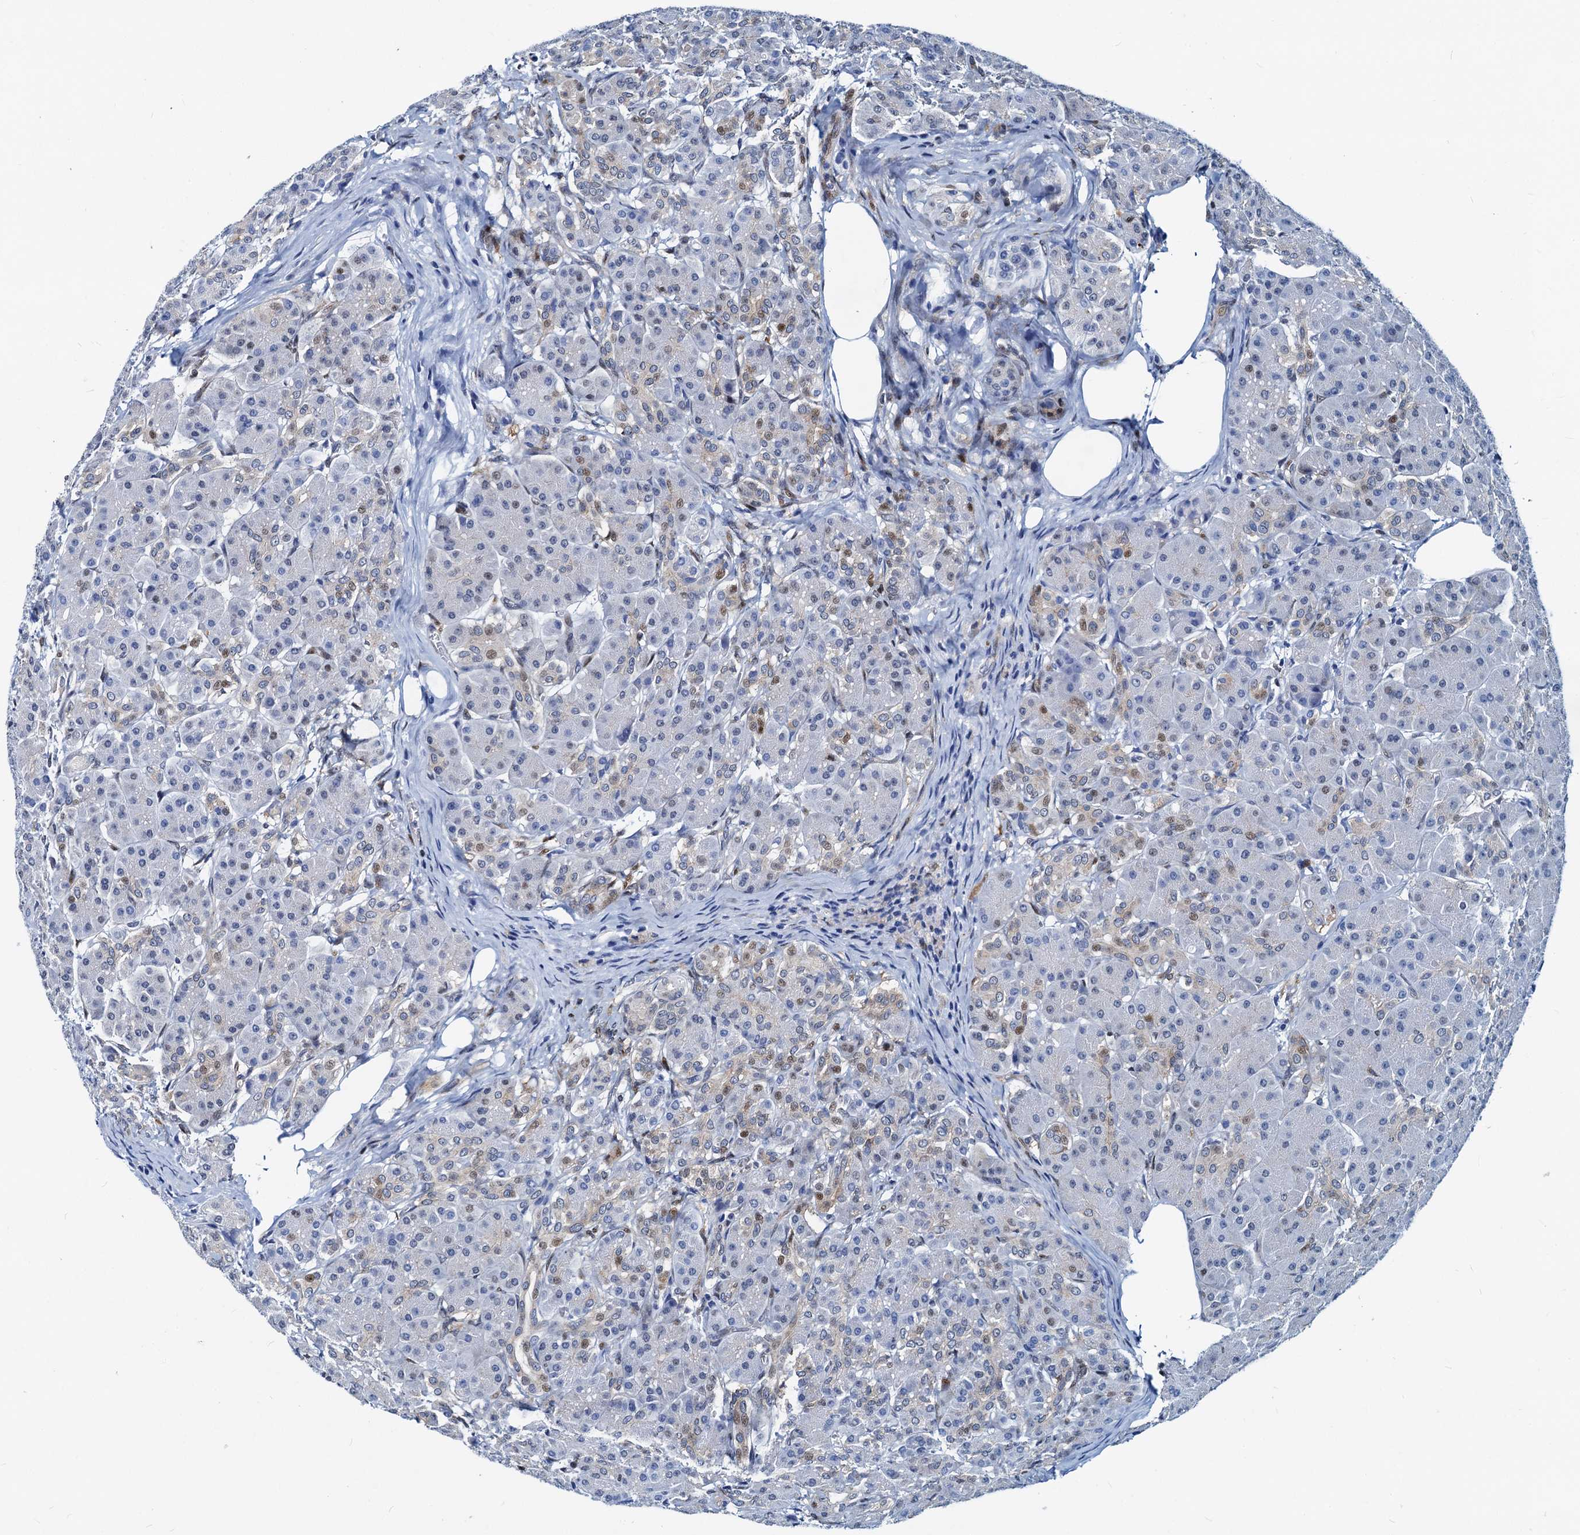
{"staining": {"intensity": "moderate", "quantity": "<25%", "location": "nuclear"}, "tissue": "pancreas", "cell_type": "Exocrine glandular cells", "image_type": "normal", "snomed": [{"axis": "morphology", "description": "Normal tissue, NOS"}, {"axis": "topography", "description": "Pancreas"}], "caption": "Immunohistochemistry (IHC) (DAB (3,3'-diaminobenzidine)) staining of normal pancreas demonstrates moderate nuclear protein positivity in approximately <25% of exocrine glandular cells.", "gene": "PTGES3", "patient": {"sex": "male", "age": 63}}